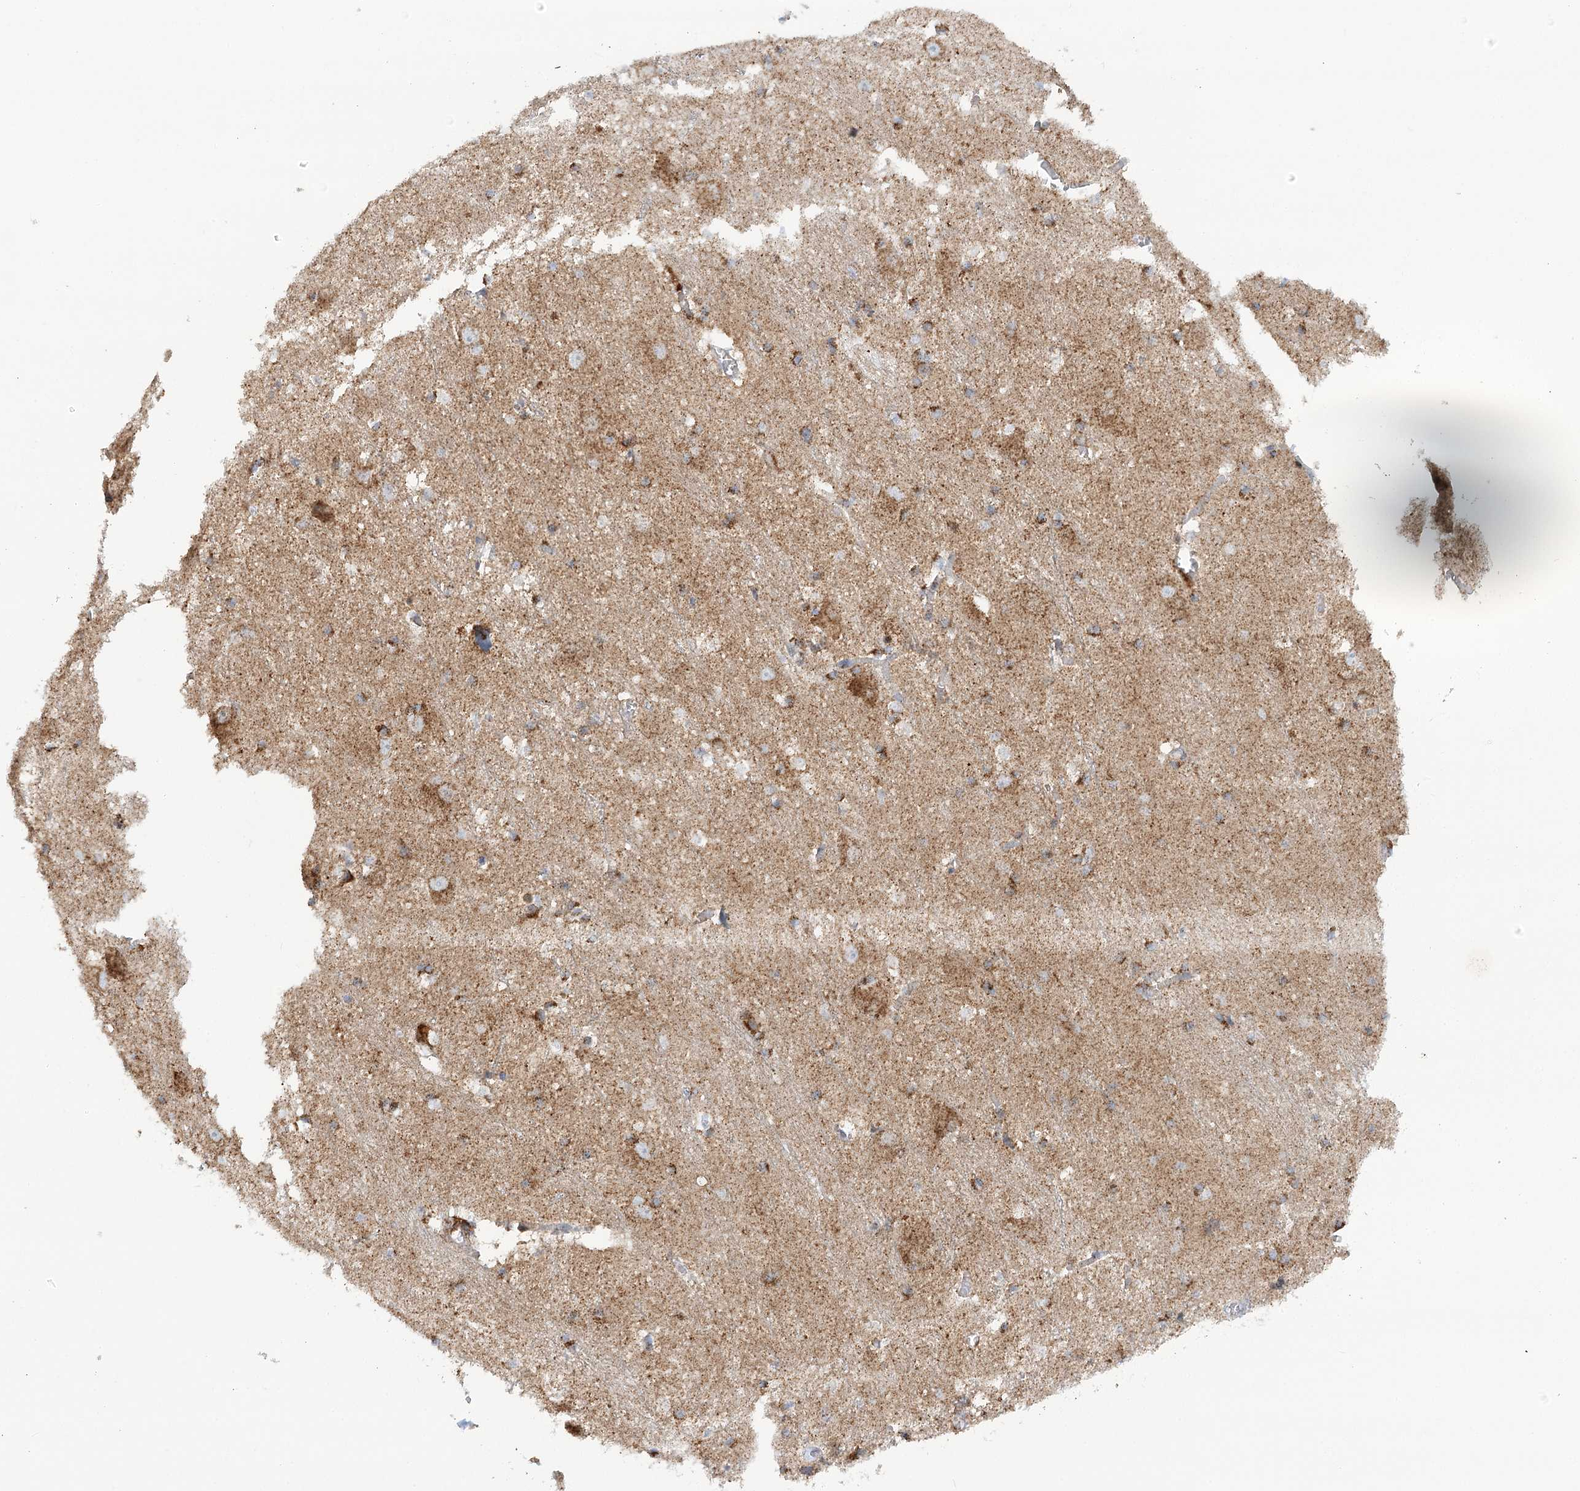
{"staining": {"intensity": "moderate", "quantity": "25%-75%", "location": "cytoplasmic/membranous"}, "tissue": "caudate", "cell_type": "Glial cells", "image_type": "normal", "snomed": [{"axis": "morphology", "description": "Normal tissue, NOS"}, {"axis": "topography", "description": "Lateral ventricle wall"}], "caption": "Protein staining of normal caudate demonstrates moderate cytoplasmic/membranous staining in about 25%-75% of glial cells.", "gene": "TAS1R1", "patient": {"sex": "male", "age": 37}}